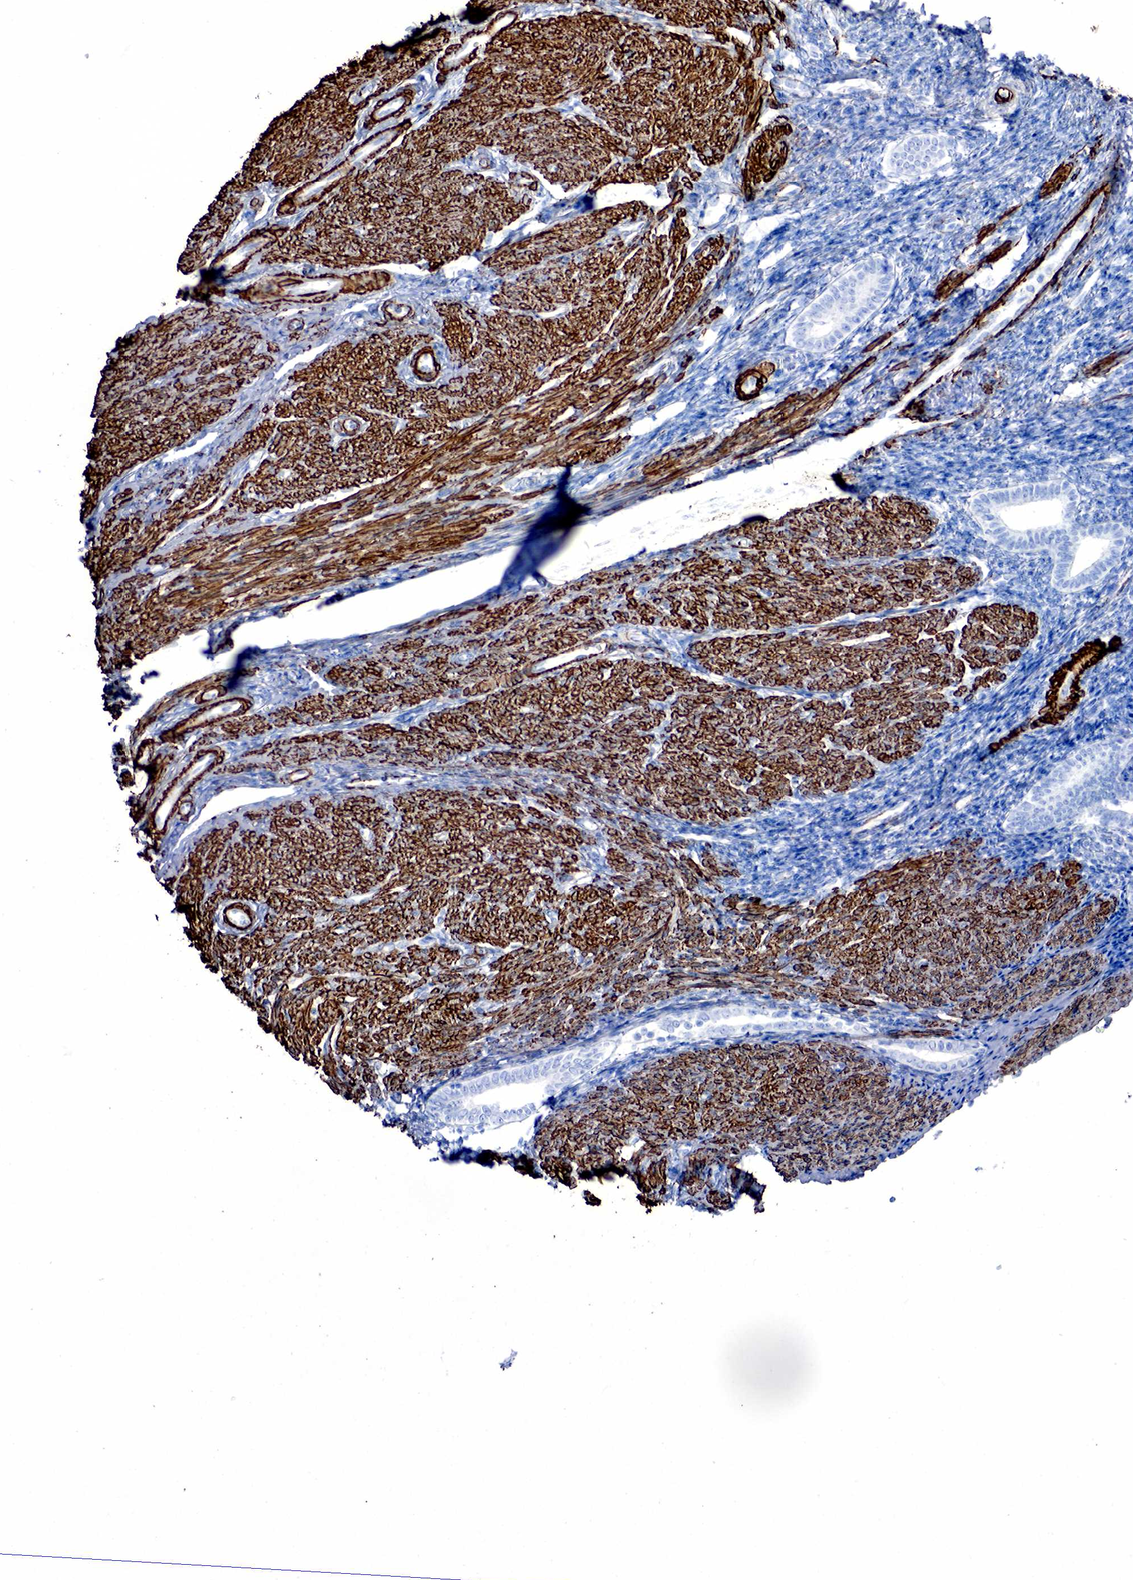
{"staining": {"intensity": "negative", "quantity": "none", "location": "none"}, "tissue": "endometrium", "cell_type": "Cells in endometrial stroma", "image_type": "normal", "snomed": [{"axis": "morphology", "description": "Normal tissue, NOS"}, {"axis": "topography", "description": "Endometrium"}], "caption": "DAB (3,3'-diaminobenzidine) immunohistochemical staining of normal human endometrium exhibits no significant staining in cells in endometrial stroma.", "gene": "ACTA1", "patient": {"sex": "female", "age": 52}}